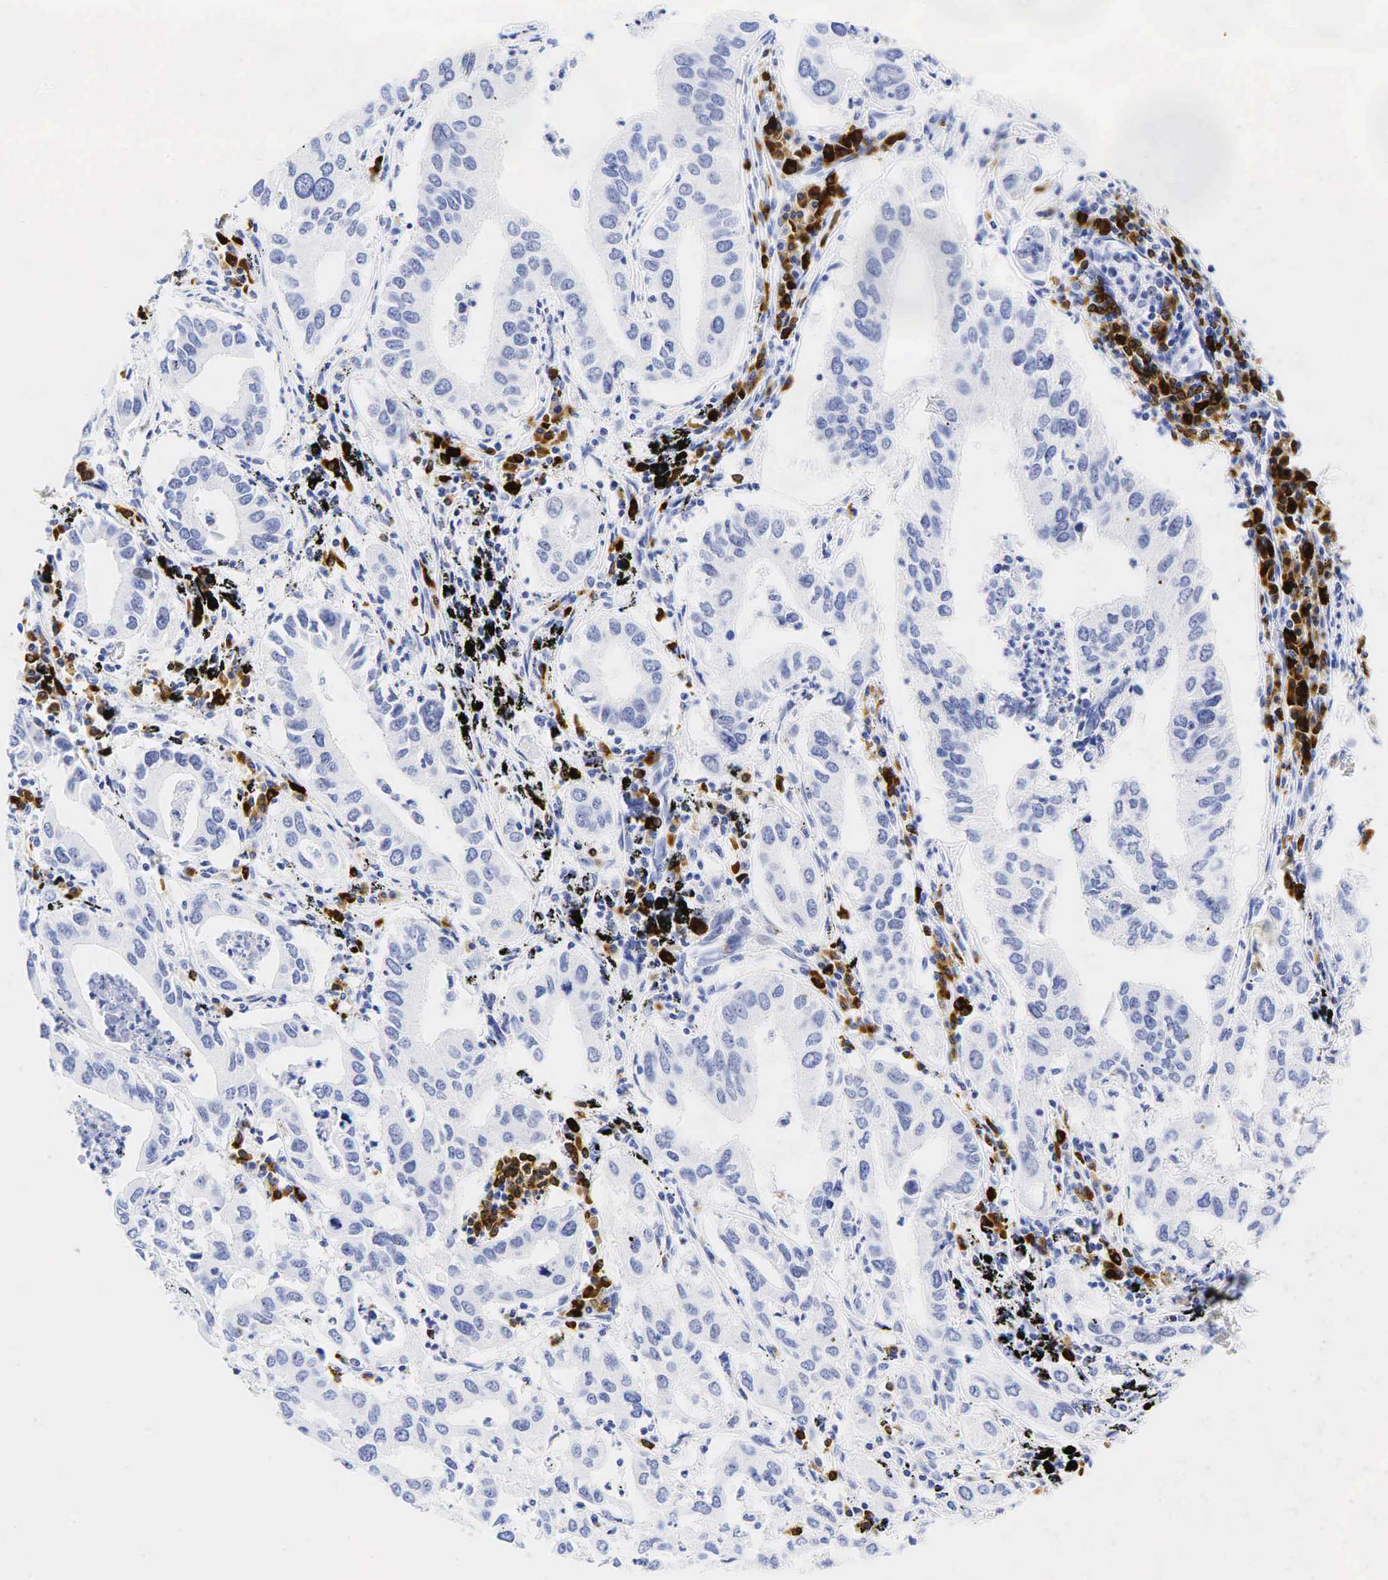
{"staining": {"intensity": "weak", "quantity": "<25%", "location": "nuclear"}, "tissue": "lung cancer", "cell_type": "Tumor cells", "image_type": "cancer", "snomed": [{"axis": "morphology", "description": "Adenocarcinoma, NOS"}, {"axis": "topography", "description": "Lung"}], "caption": "IHC micrograph of neoplastic tissue: lung cancer stained with DAB displays no significant protein staining in tumor cells.", "gene": "CD79A", "patient": {"sex": "male", "age": 48}}